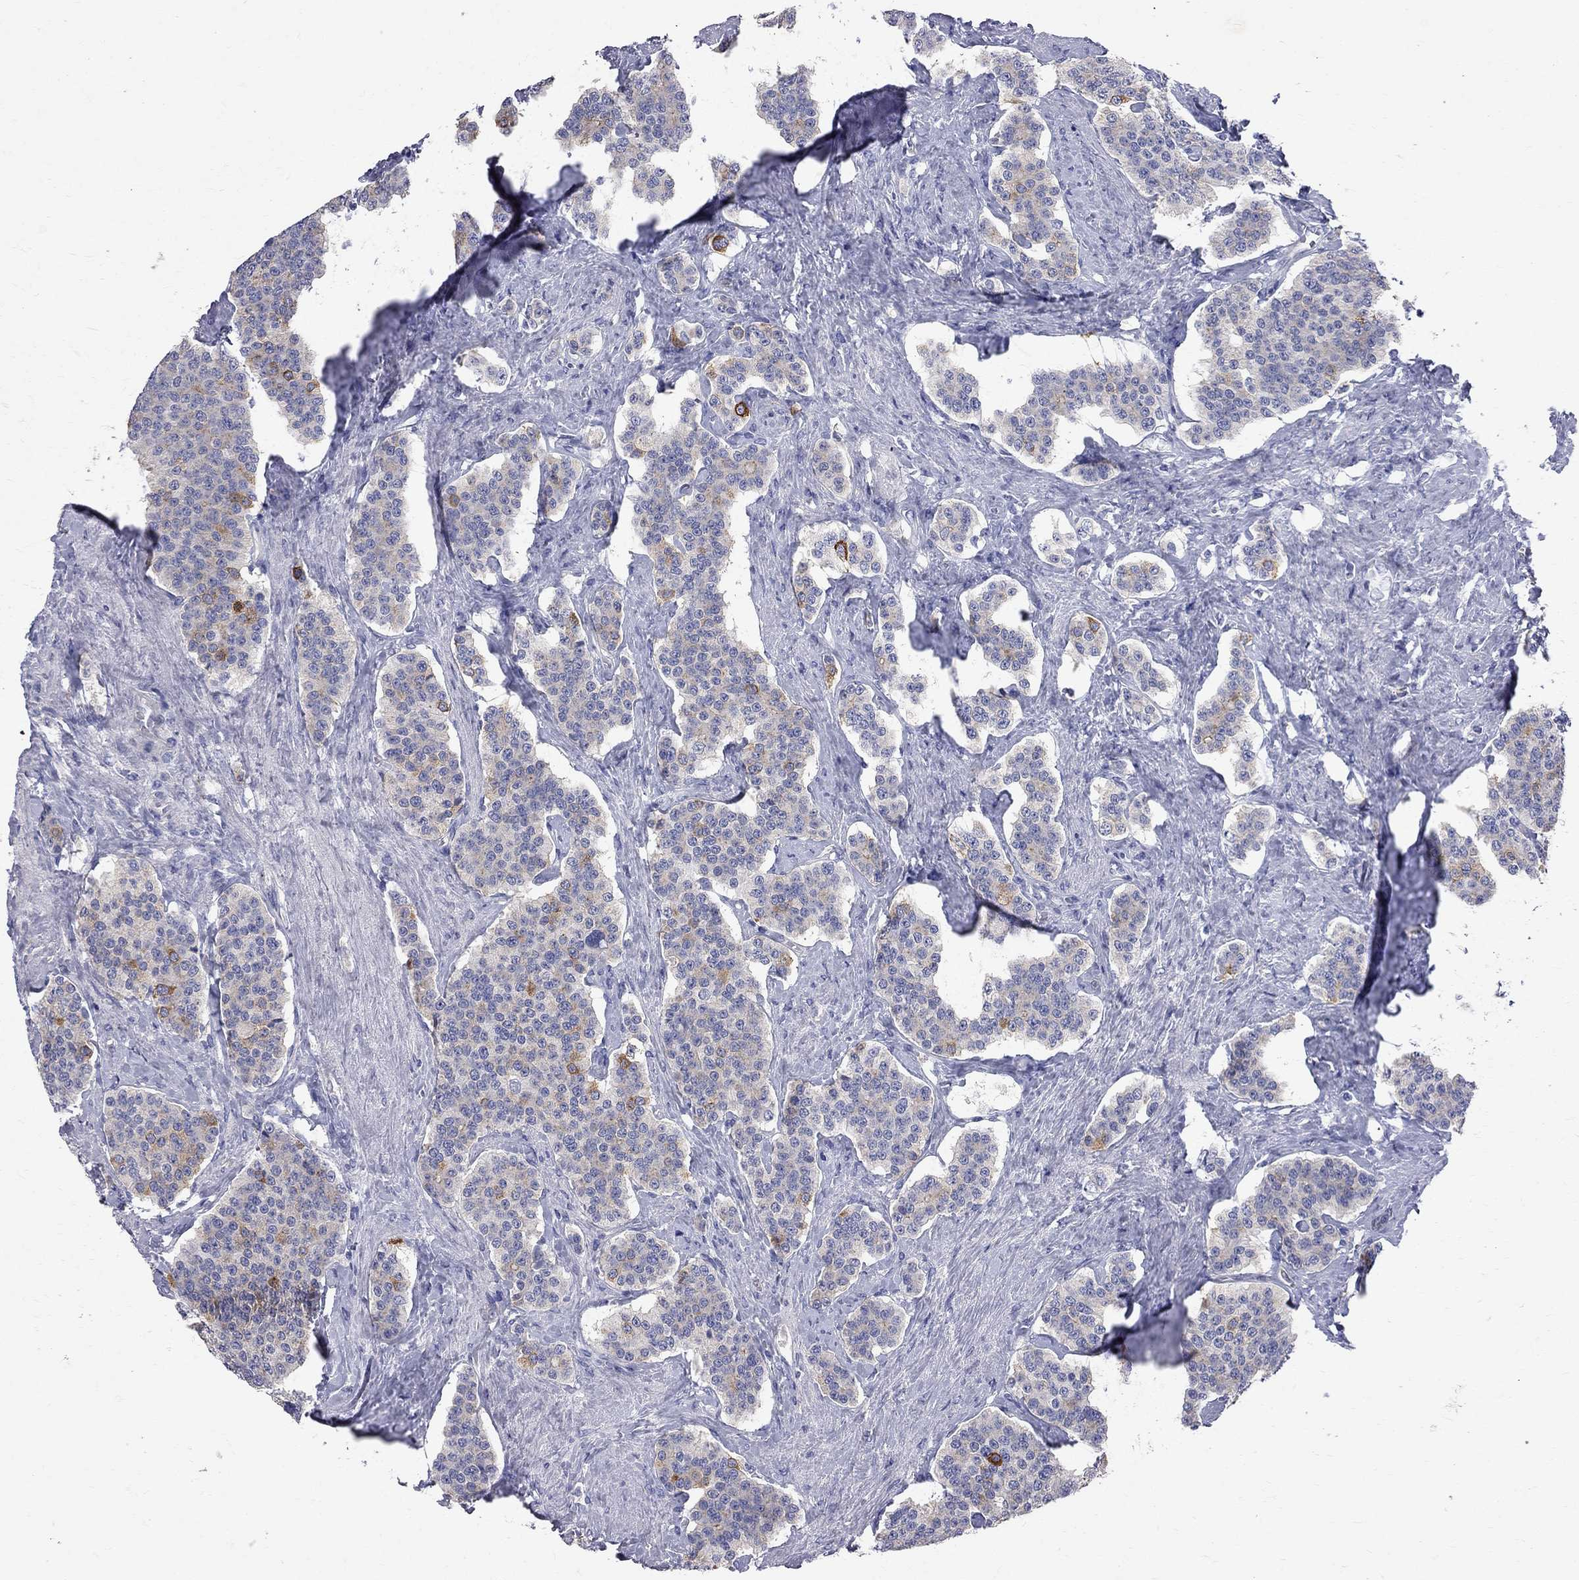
{"staining": {"intensity": "moderate", "quantity": "<25%", "location": "cytoplasmic/membranous"}, "tissue": "carcinoid", "cell_type": "Tumor cells", "image_type": "cancer", "snomed": [{"axis": "morphology", "description": "Carcinoid, malignant, NOS"}, {"axis": "topography", "description": "Small intestine"}], "caption": "Tumor cells reveal low levels of moderate cytoplasmic/membranous staining in about <25% of cells in human carcinoid (malignant).", "gene": "ACSL1", "patient": {"sex": "female", "age": 58}}